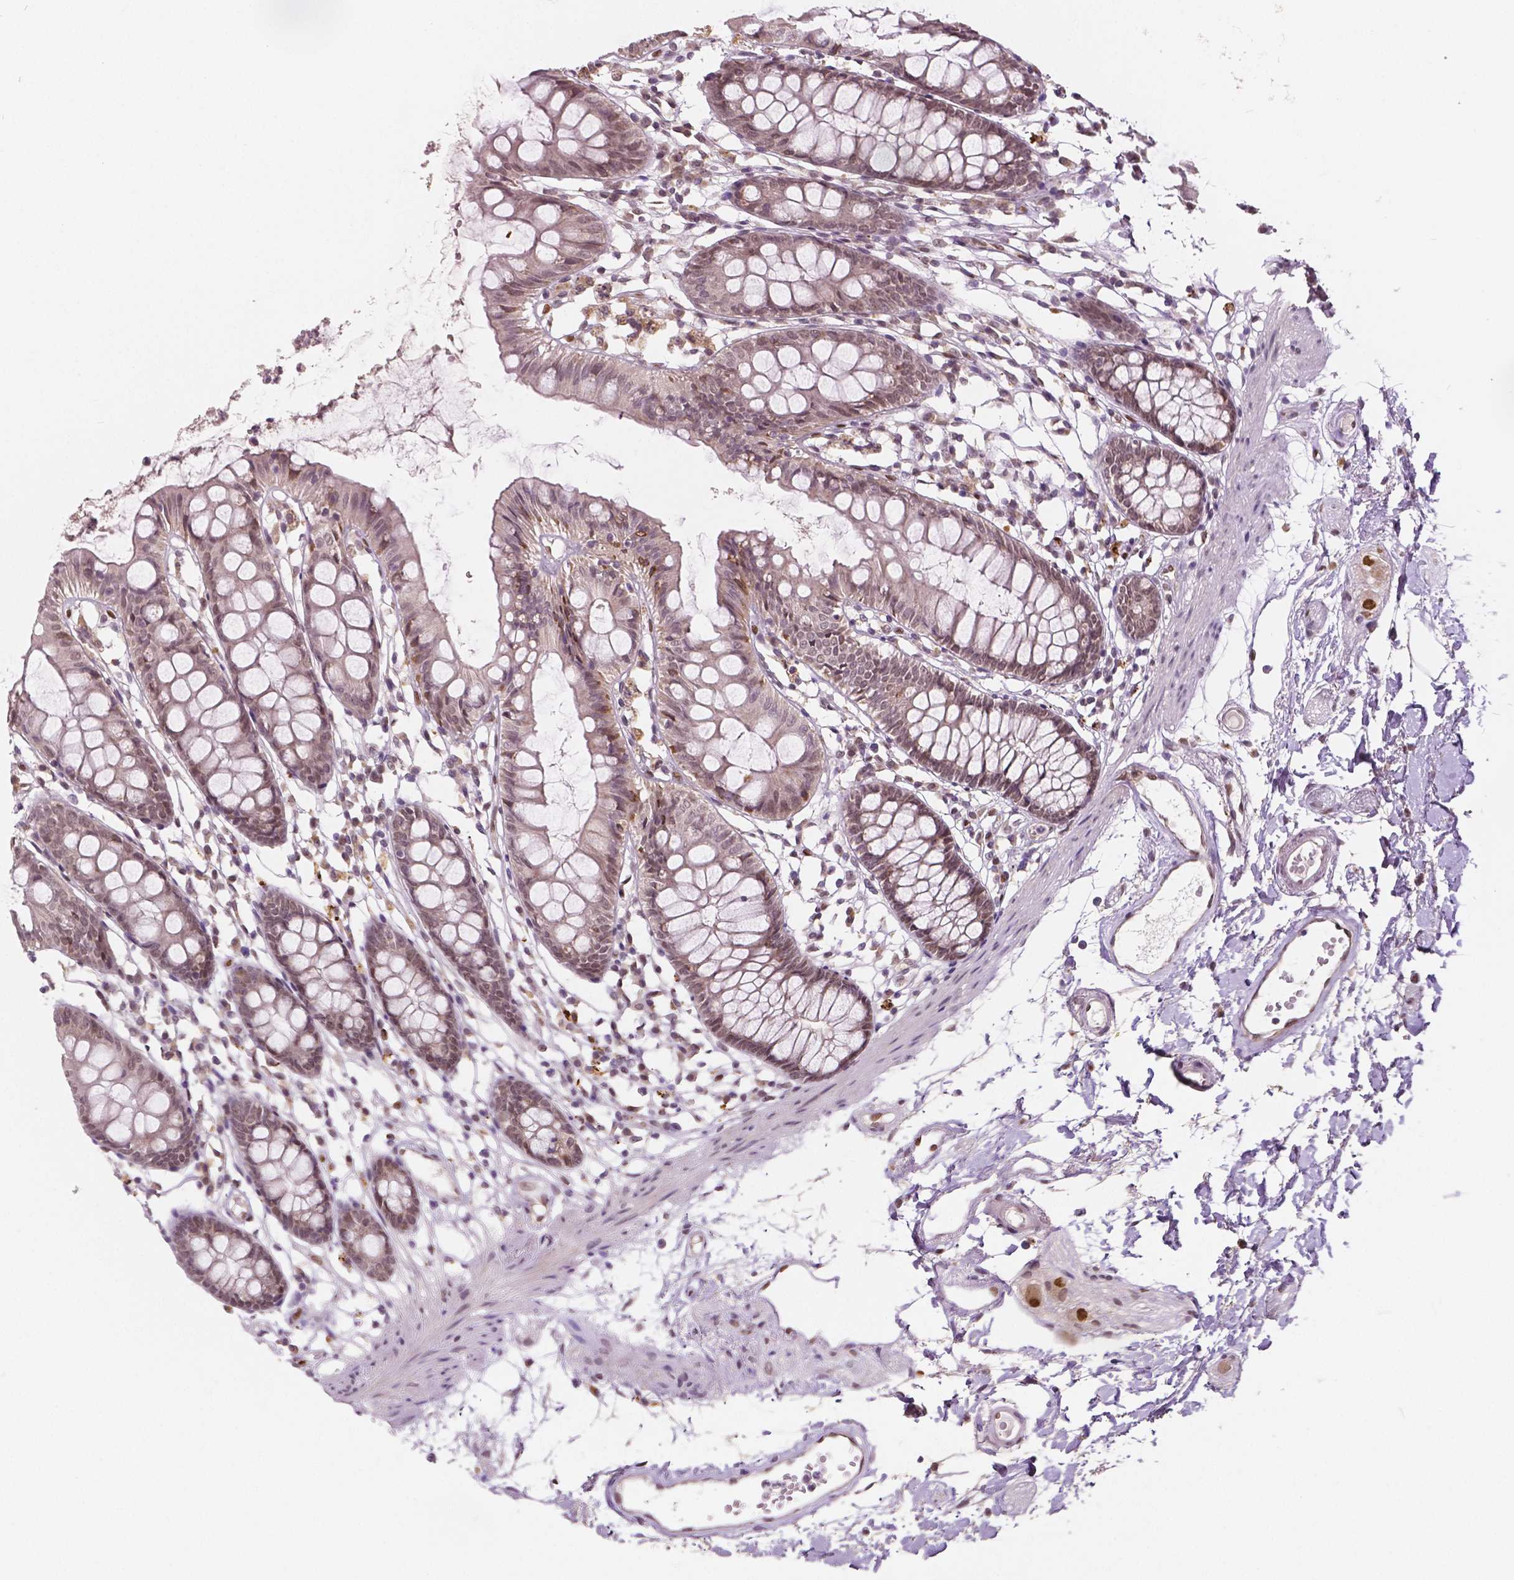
{"staining": {"intensity": "weak", "quantity": ">75%", "location": "cytoplasmic/membranous,nuclear"}, "tissue": "colon", "cell_type": "Endothelial cells", "image_type": "normal", "snomed": [{"axis": "morphology", "description": "Normal tissue, NOS"}, {"axis": "topography", "description": "Colon"}], "caption": "The histopathology image reveals immunohistochemical staining of unremarkable colon. There is weak cytoplasmic/membranous,nuclear staining is present in about >75% of endothelial cells.", "gene": "HMBOX1", "patient": {"sex": "female", "age": 84}}